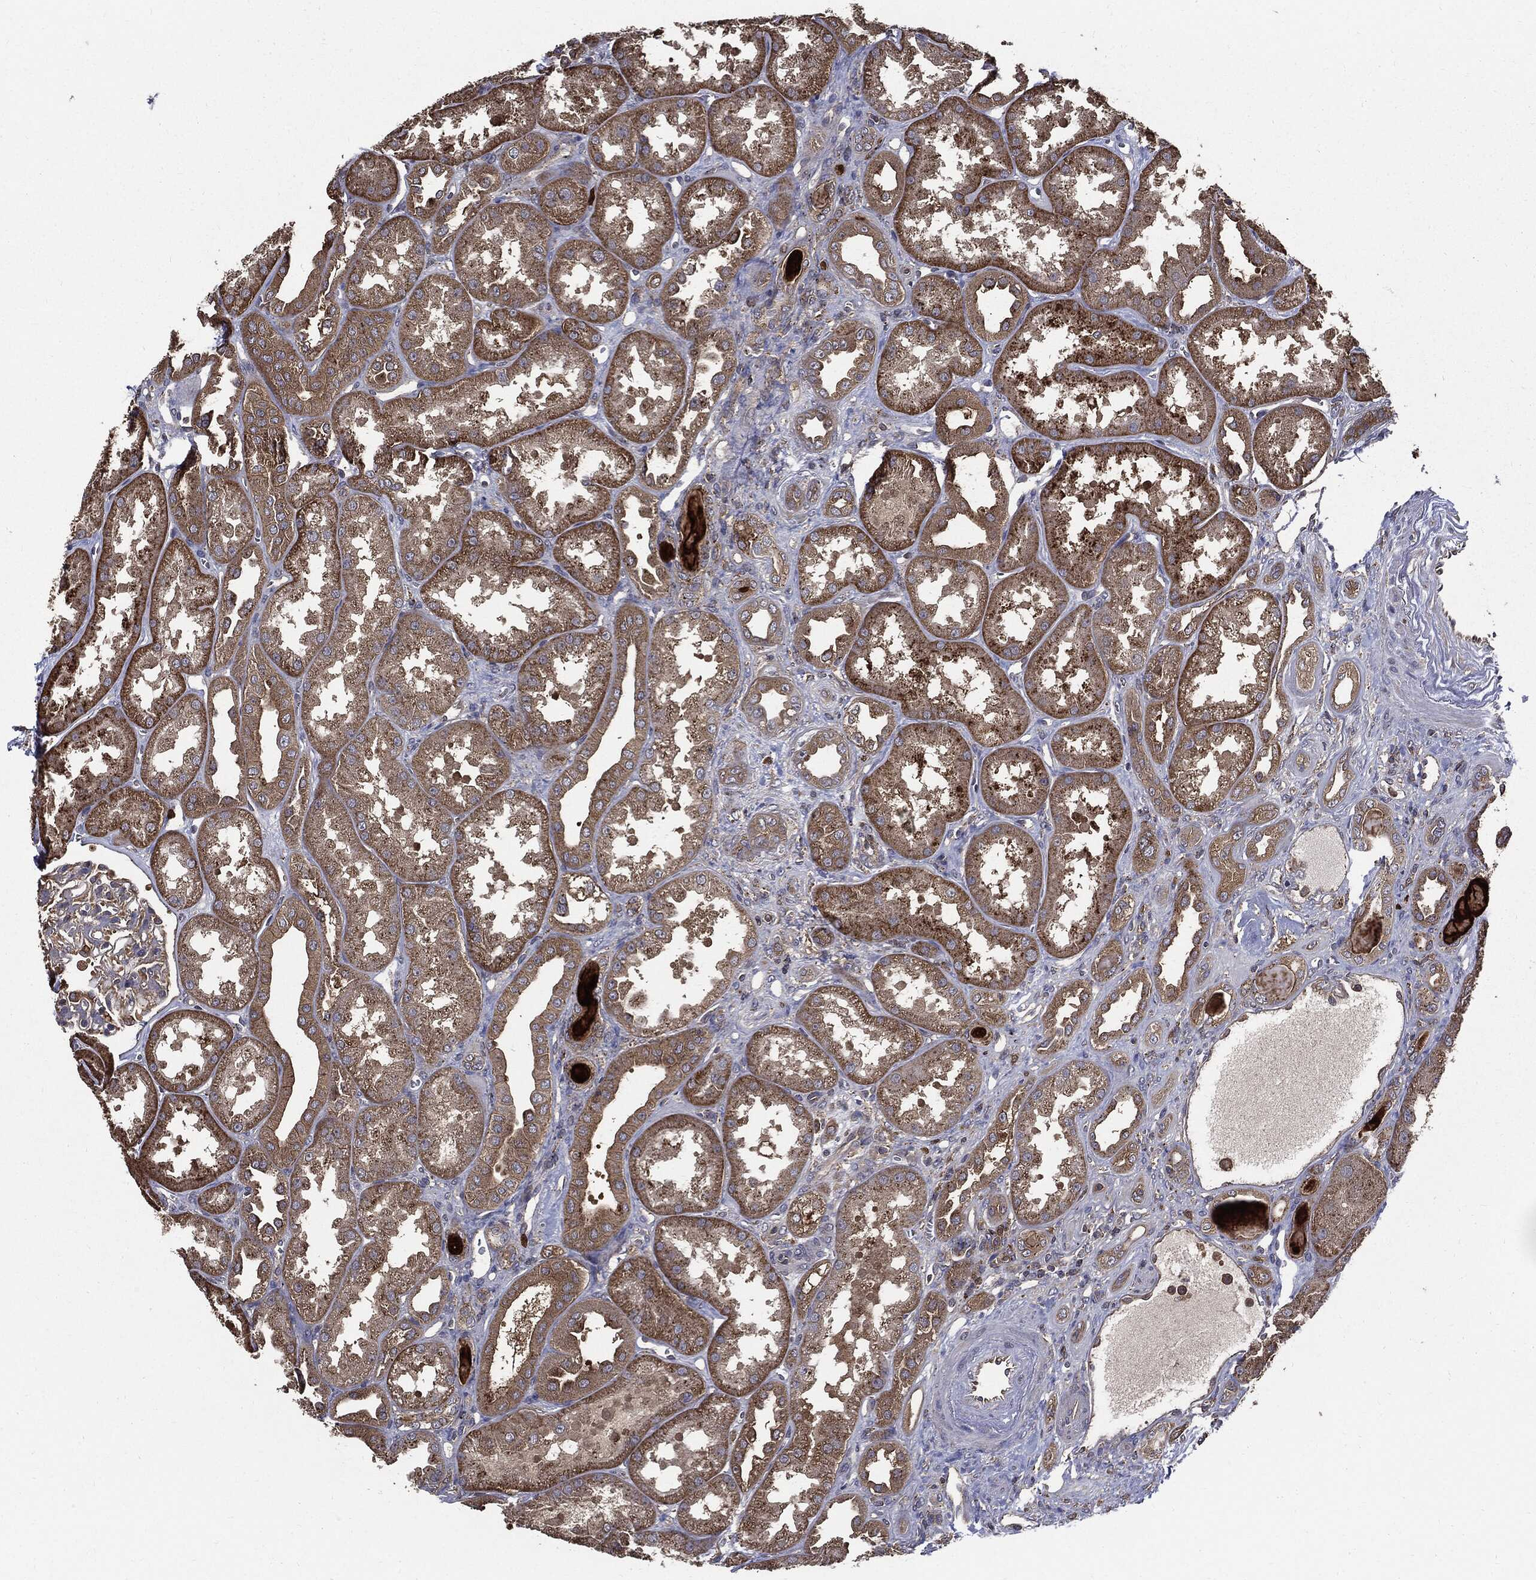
{"staining": {"intensity": "moderate", "quantity": "<25%", "location": "cytoplasmic/membranous"}, "tissue": "kidney", "cell_type": "Cells in glomeruli", "image_type": "normal", "snomed": [{"axis": "morphology", "description": "Normal tissue, NOS"}, {"axis": "topography", "description": "Kidney"}], "caption": "The histopathology image displays a brown stain indicating the presence of a protein in the cytoplasmic/membranous of cells in glomeruli in kidney. The protein is stained brown, and the nuclei are stained in blue (DAB (3,3'-diaminobenzidine) IHC with brightfield microscopy, high magnification).", "gene": "PDCD6IP", "patient": {"sex": "male", "age": 61}}